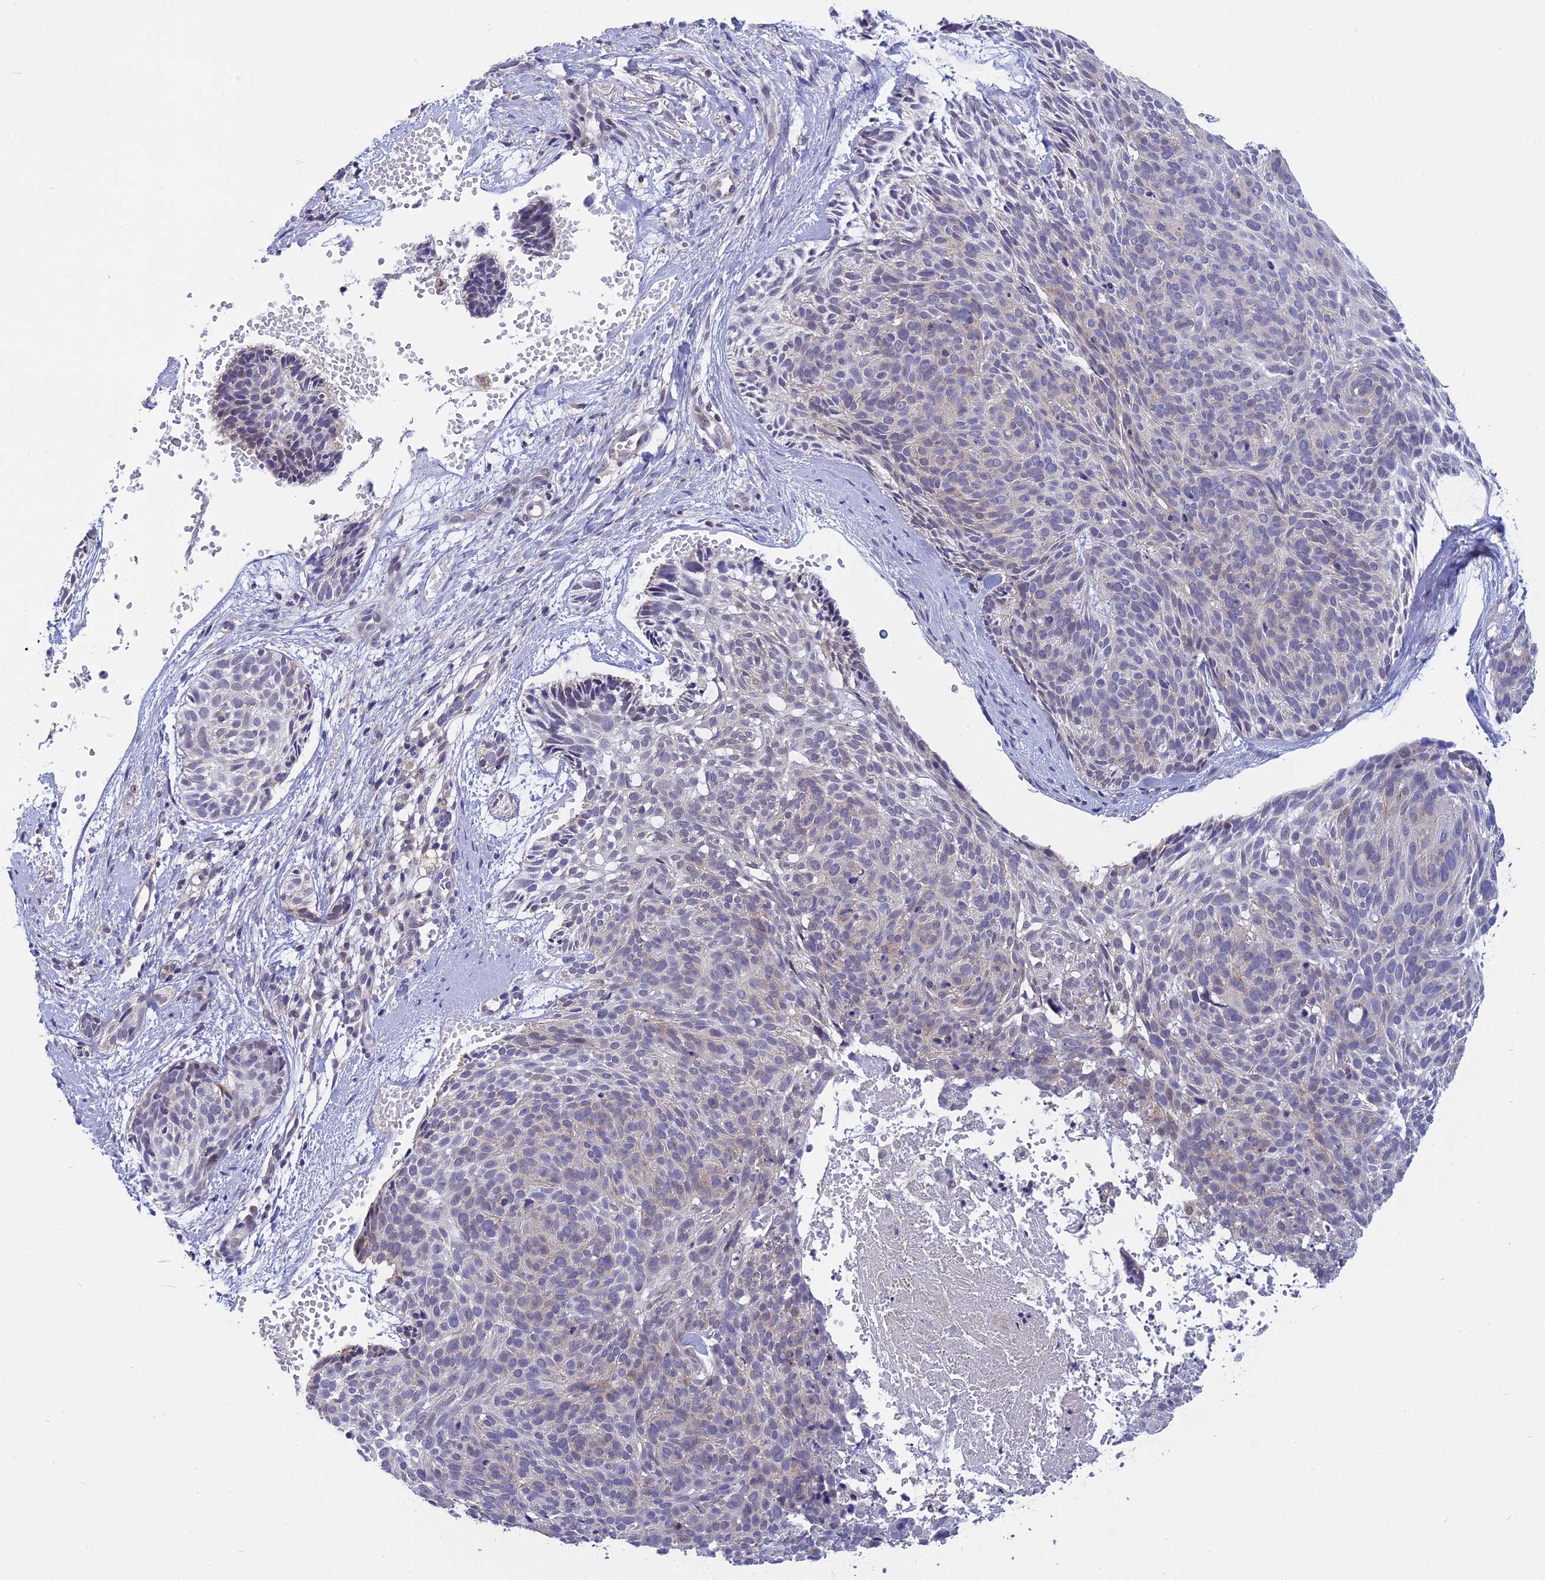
{"staining": {"intensity": "weak", "quantity": "<25%", "location": "nuclear"}, "tissue": "skin cancer", "cell_type": "Tumor cells", "image_type": "cancer", "snomed": [{"axis": "morphology", "description": "Normal tissue, NOS"}, {"axis": "morphology", "description": "Basal cell carcinoma"}, {"axis": "topography", "description": "Skin"}], "caption": "Skin basal cell carcinoma was stained to show a protein in brown. There is no significant positivity in tumor cells. The staining is performed using DAB (3,3'-diaminobenzidine) brown chromogen with nuclei counter-stained in using hematoxylin.", "gene": "KCTD14", "patient": {"sex": "male", "age": 66}}